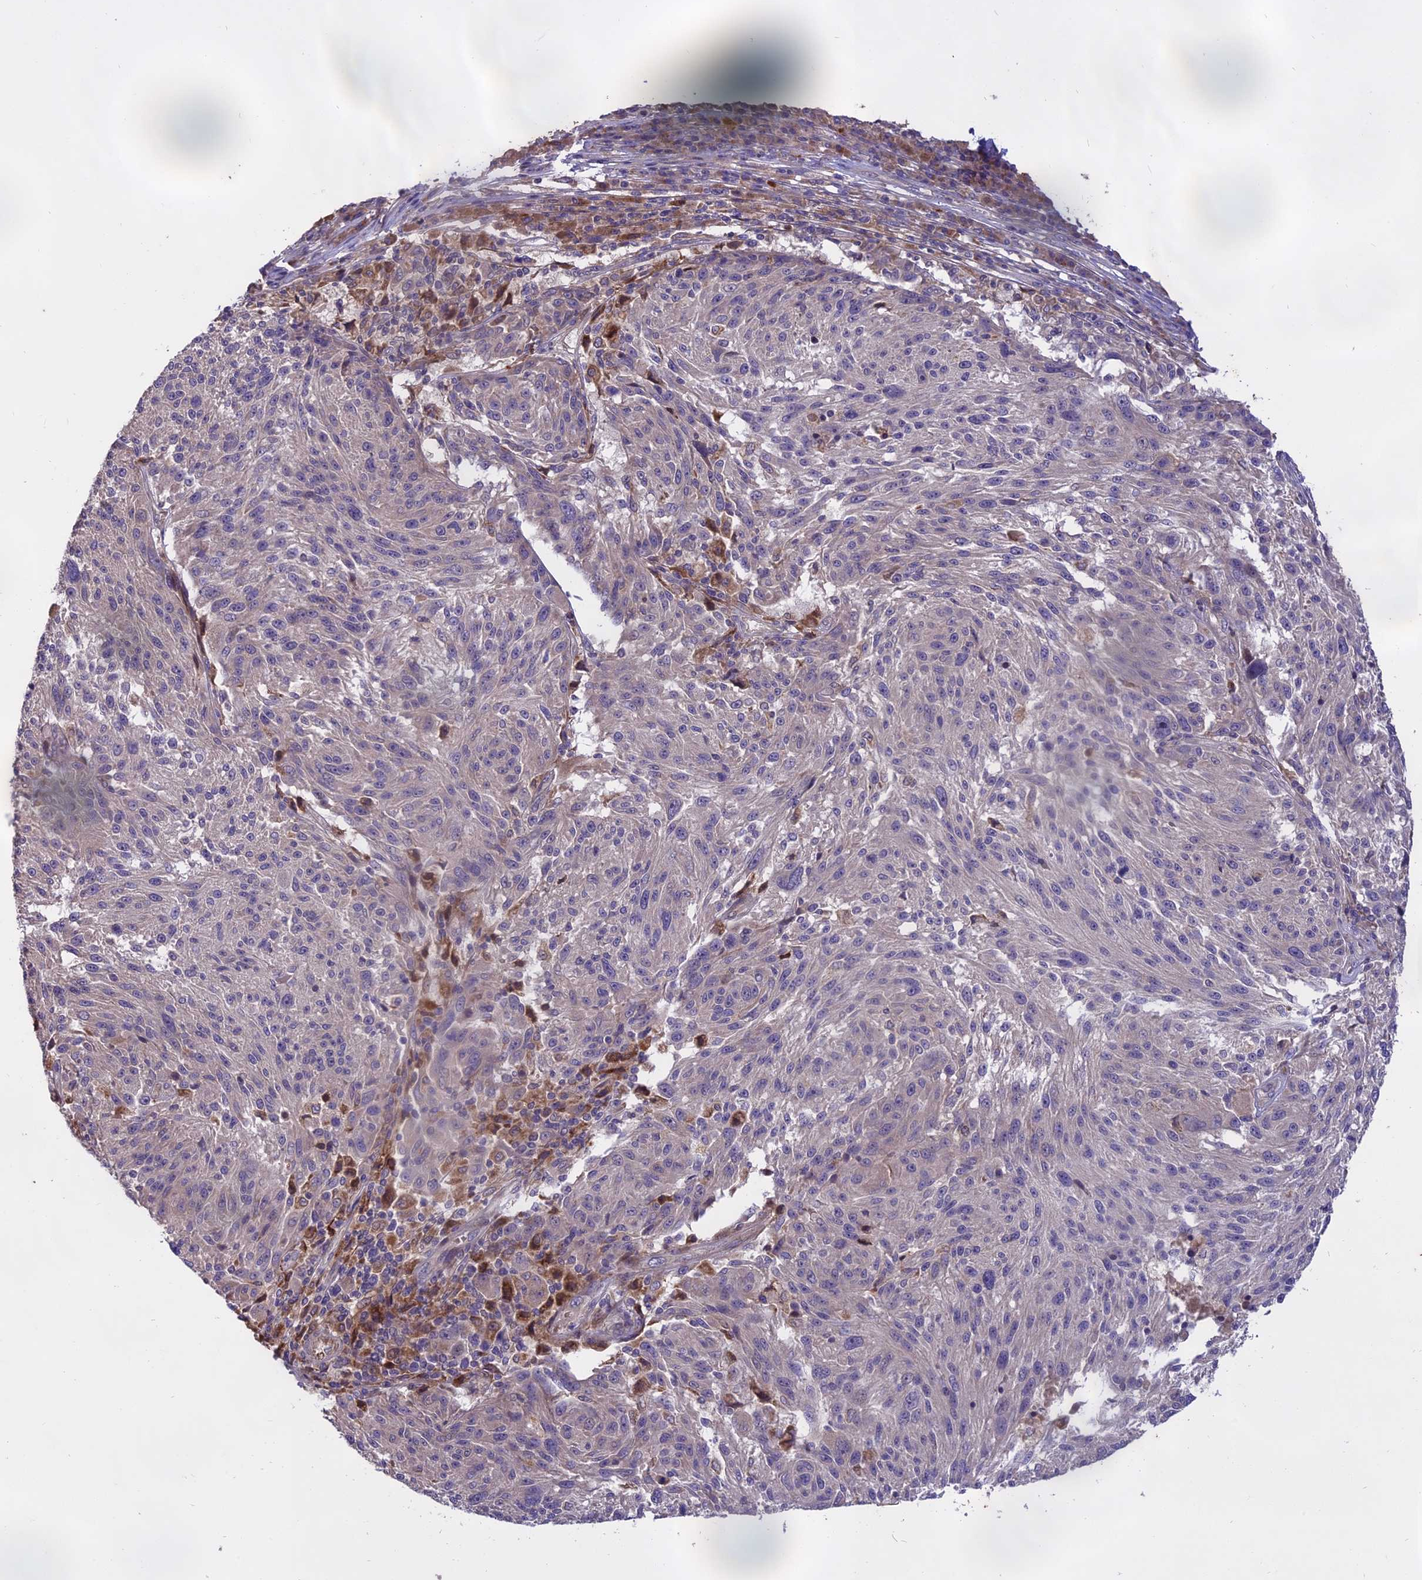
{"staining": {"intensity": "negative", "quantity": "none", "location": "none"}, "tissue": "melanoma", "cell_type": "Tumor cells", "image_type": "cancer", "snomed": [{"axis": "morphology", "description": "Malignant melanoma, NOS"}, {"axis": "topography", "description": "Skin"}], "caption": "A micrograph of human malignant melanoma is negative for staining in tumor cells.", "gene": "MEMO1", "patient": {"sex": "male", "age": 53}}